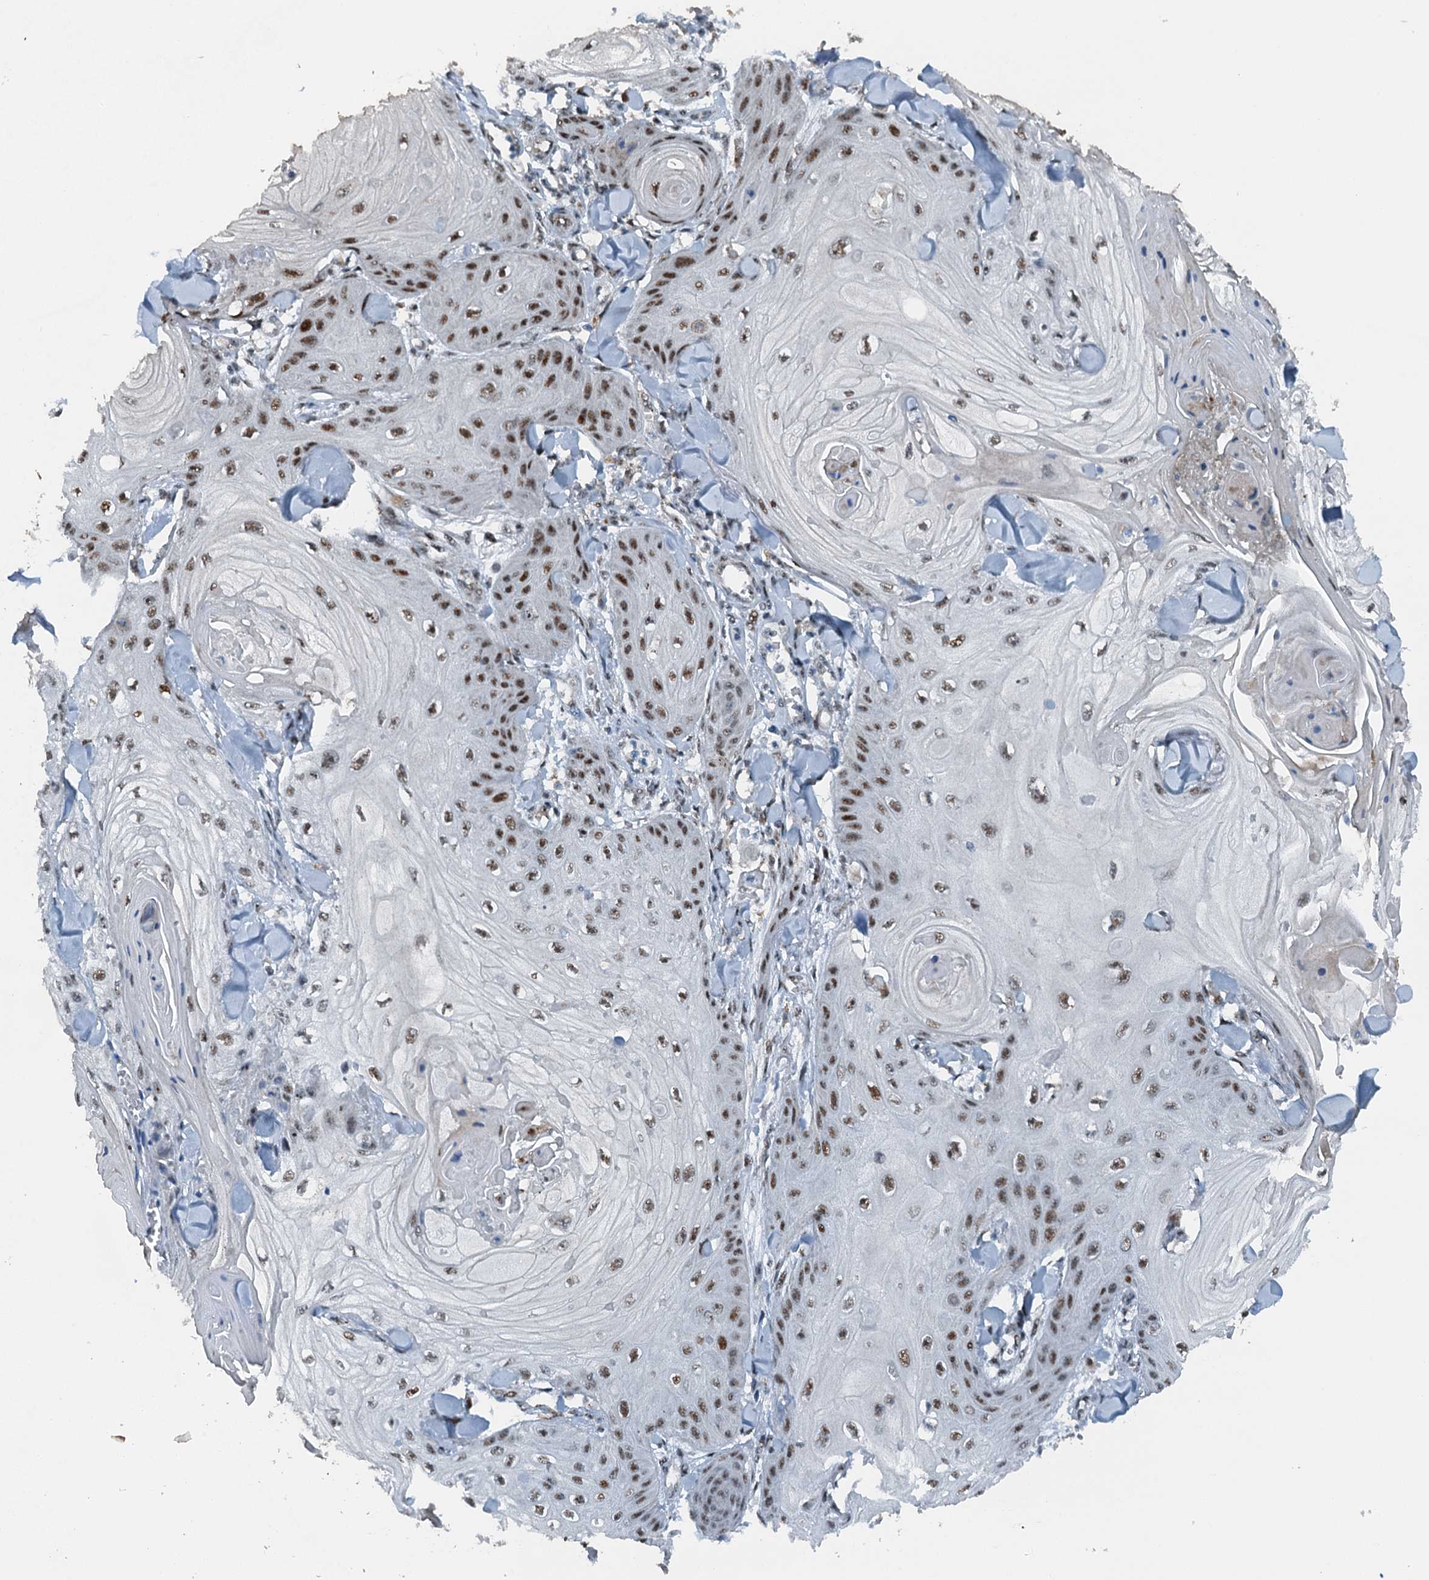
{"staining": {"intensity": "moderate", "quantity": ">75%", "location": "nuclear"}, "tissue": "skin cancer", "cell_type": "Tumor cells", "image_type": "cancer", "snomed": [{"axis": "morphology", "description": "Squamous cell carcinoma, NOS"}, {"axis": "topography", "description": "Skin"}], "caption": "High-magnification brightfield microscopy of skin squamous cell carcinoma stained with DAB (brown) and counterstained with hematoxylin (blue). tumor cells exhibit moderate nuclear staining is identified in about>75% of cells. The staining was performed using DAB (3,3'-diaminobenzidine), with brown indicating positive protein expression. Nuclei are stained blue with hematoxylin.", "gene": "BMERB1", "patient": {"sex": "male", "age": 74}}